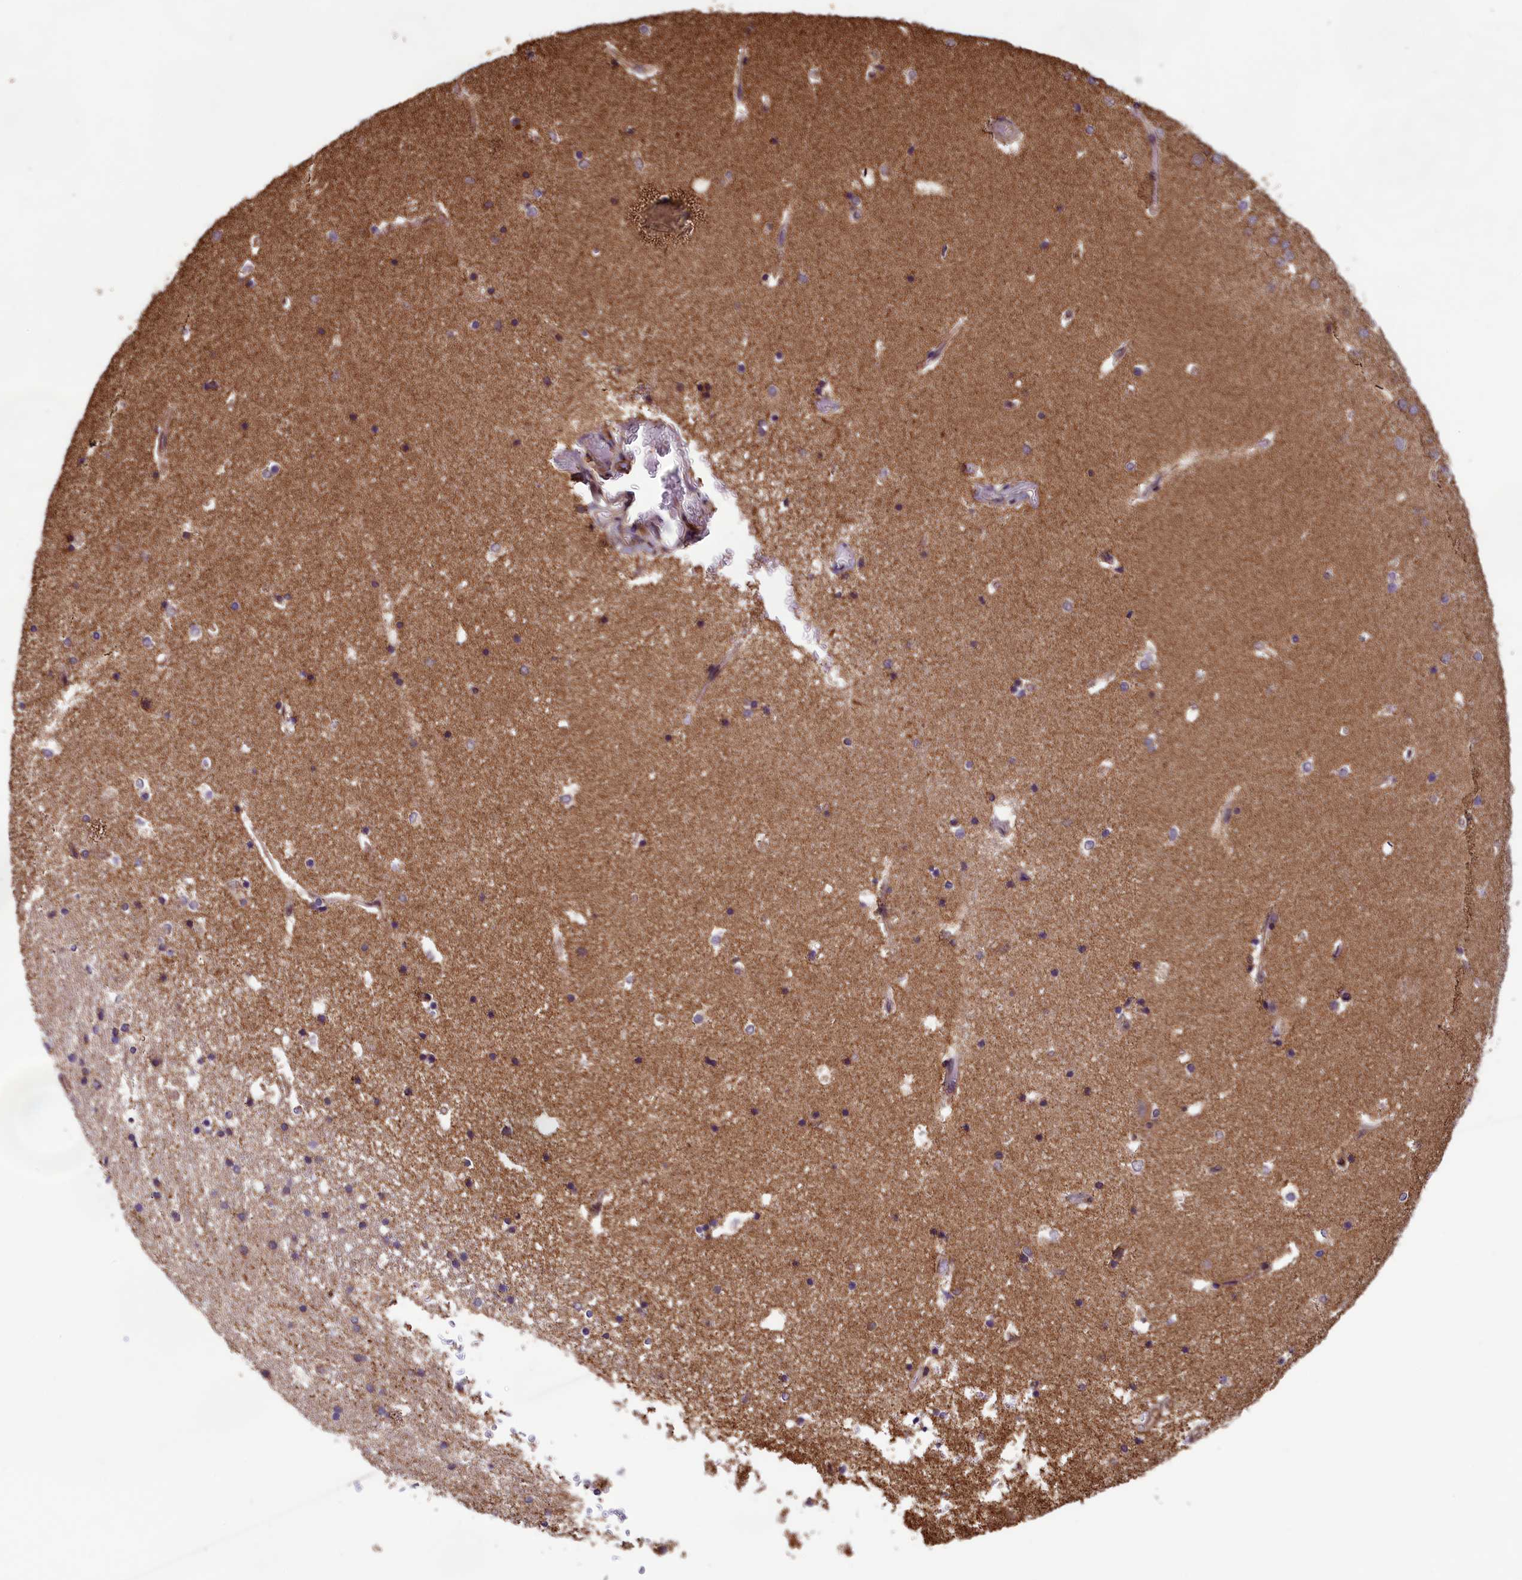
{"staining": {"intensity": "weak", "quantity": "<25%", "location": "cytoplasmic/membranous,nuclear"}, "tissue": "hippocampus", "cell_type": "Glial cells", "image_type": "normal", "snomed": [{"axis": "morphology", "description": "Normal tissue, NOS"}, {"axis": "topography", "description": "Hippocampus"}], "caption": "An IHC photomicrograph of benign hippocampus is shown. There is no staining in glial cells of hippocampus.", "gene": "CCDC15", "patient": {"sex": "female", "age": 52}}